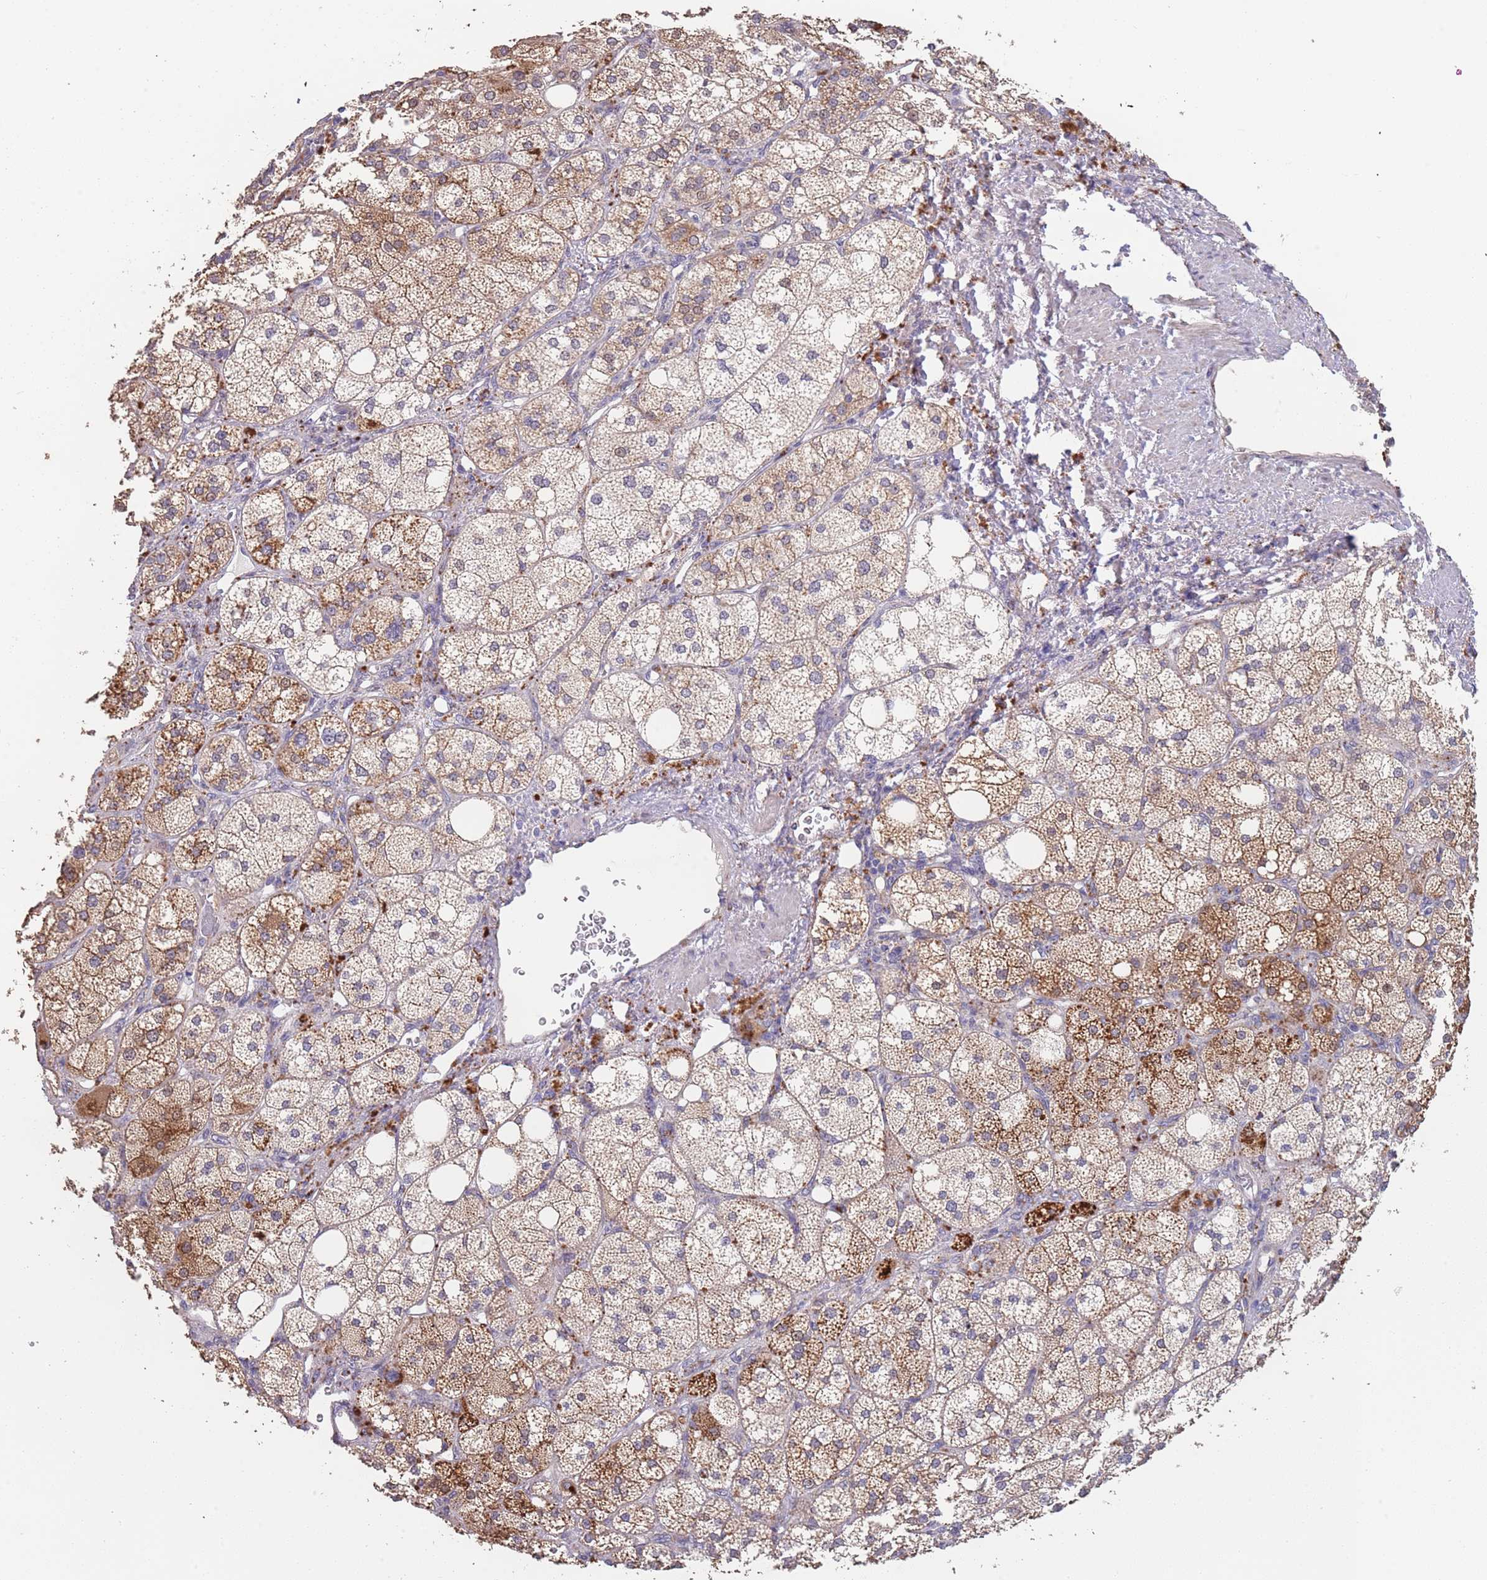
{"staining": {"intensity": "moderate", "quantity": ">75%", "location": "cytoplasmic/membranous"}, "tissue": "adrenal gland", "cell_type": "Glandular cells", "image_type": "normal", "snomed": [{"axis": "morphology", "description": "Normal tissue, NOS"}, {"axis": "topography", "description": "Adrenal gland"}], "caption": "Protein staining displays moderate cytoplasmic/membranous positivity in about >75% of glandular cells in benign adrenal gland.", "gene": "TMEM64", "patient": {"sex": "male", "age": 61}}